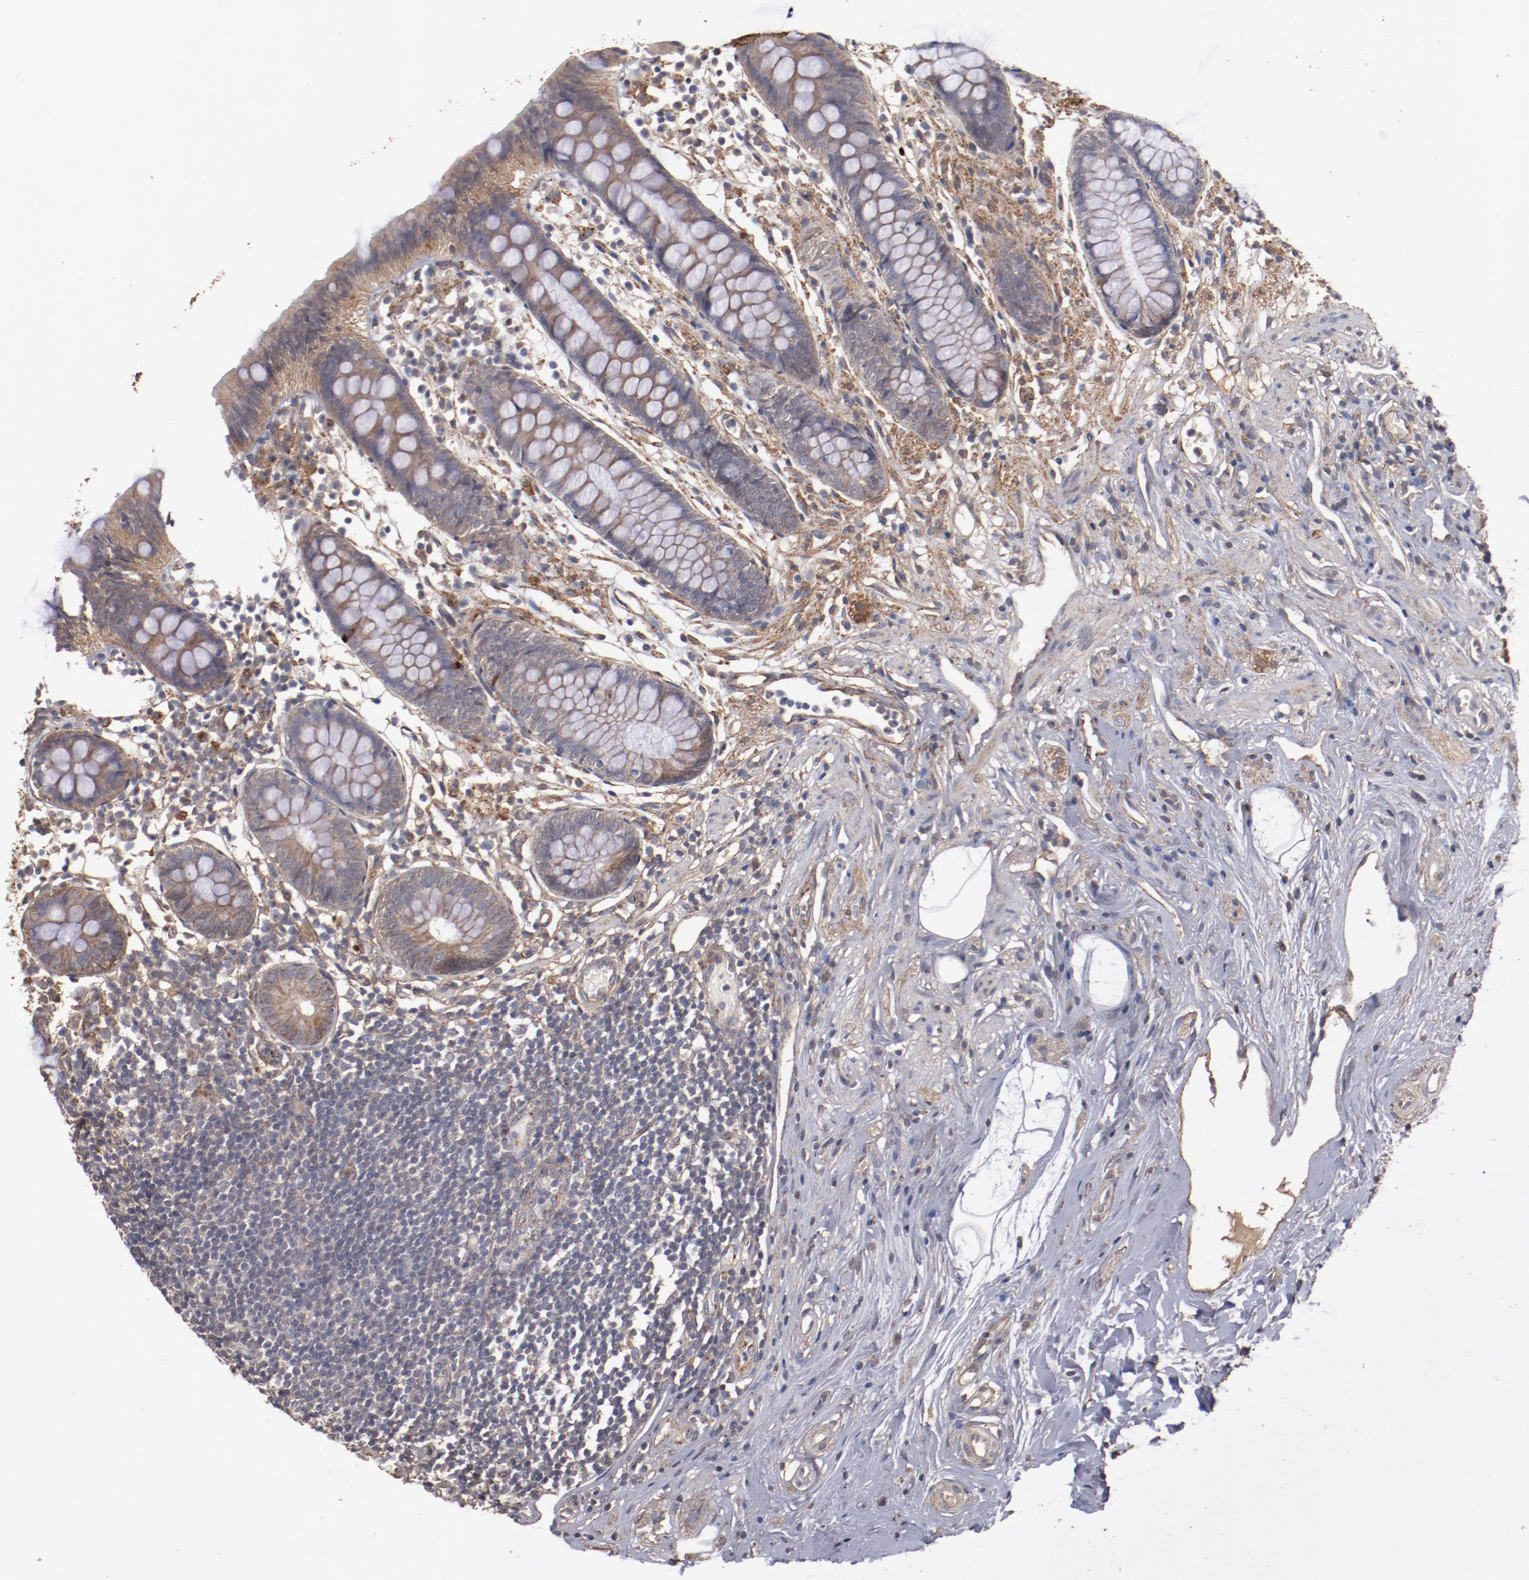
{"staining": {"intensity": "moderate", "quantity": ">75%", "location": "cytoplasmic/membranous"}, "tissue": "appendix", "cell_type": "Glandular cells", "image_type": "normal", "snomed": [{"axis": "morphology", "description": "Normal tissue, NOS"}, {"axis": "topography", "description": "Appendix"}], "caption": "The immunohistochemical stain highlights moderate cytoplasmic/membranous expression in glandular cells of benign appendix. Using DAB (brown) and hematoxylin (blue) stains, captured at high magnification using brightfield microscopy.", "gene": "DIPK2B", "patient": {"sex": "male", "age": 38}}